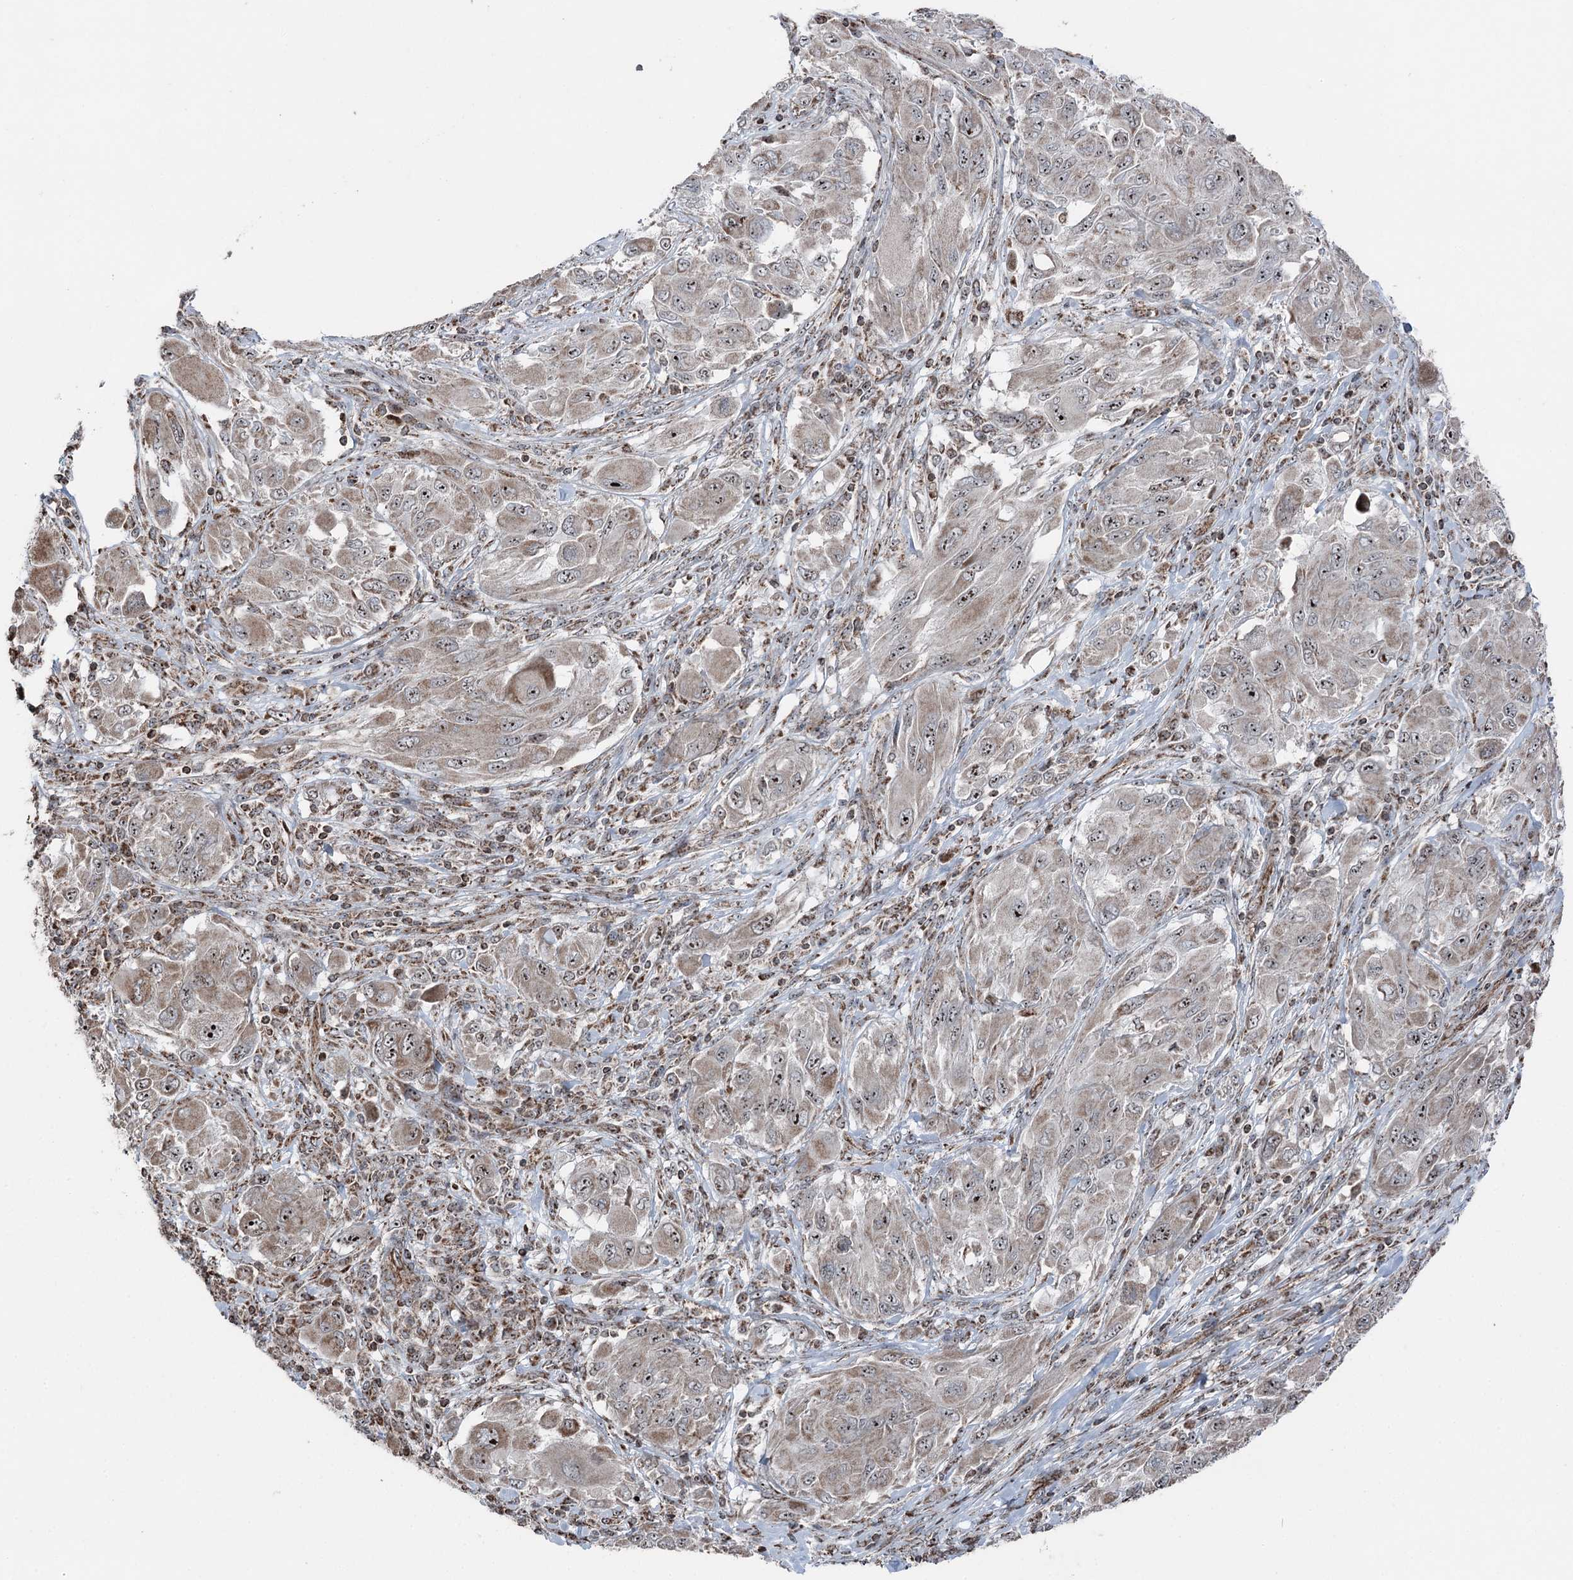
{"staining": {"intensity": "moderate", "quantity": ">75%", "location": "nuclear"}, "tissue": "melanoma", "cell_type": "Tumor cells", "image_type": "cancer", "snomed": [{"axis": "morphology", "description": "Malignant melanoma, NOS"}, {"axis": "topography", "description": "Skin"}], "caption": "A photomicrograph of human melanoma stained for a protein shows moderate nuclear brown staining in tumor cells.", "gene": "STEEP1", "patient": {"sex": "female", "age": 91}}